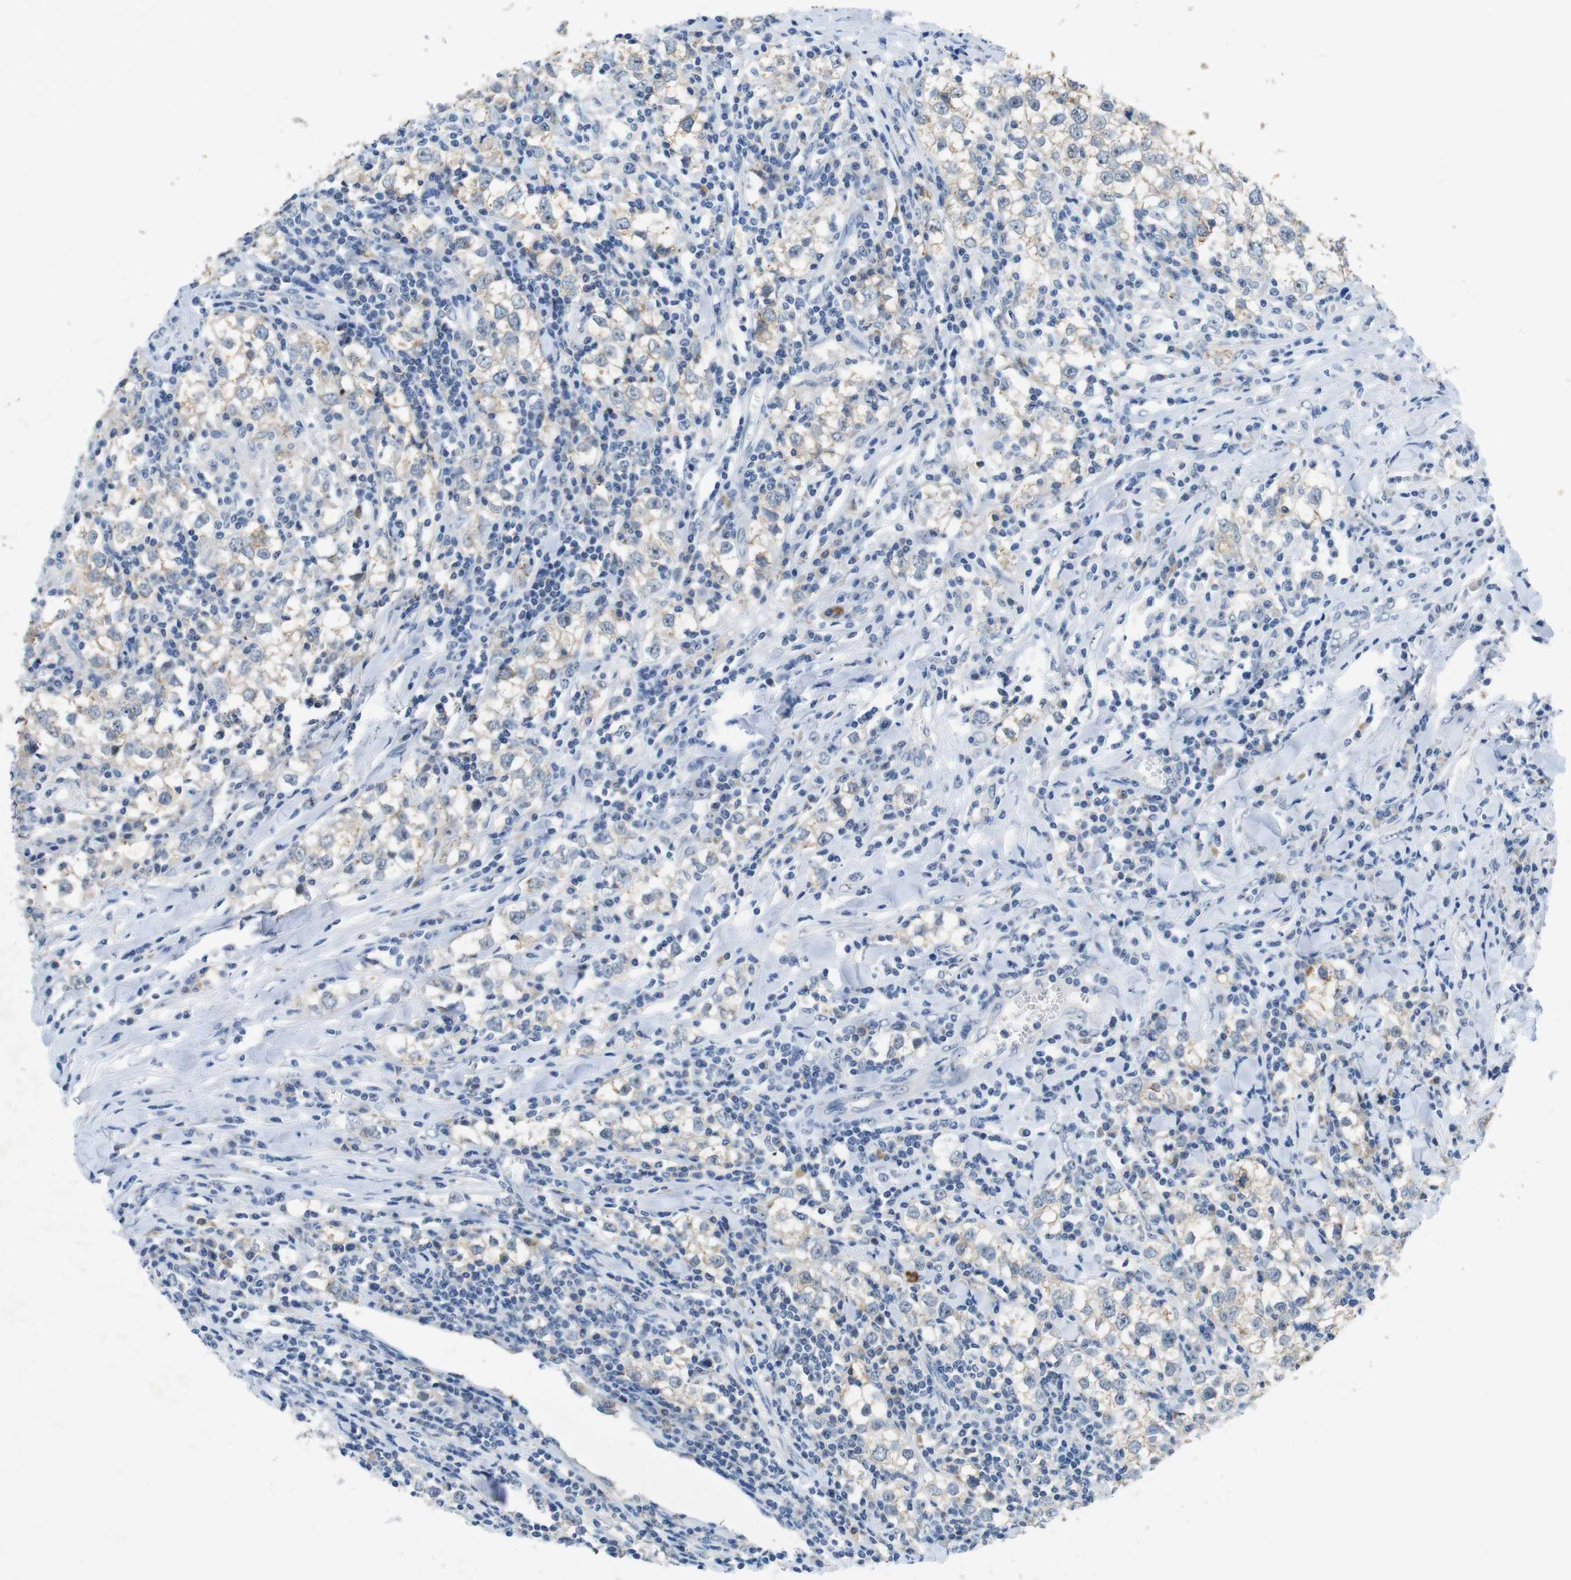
{"staining": {"intensity": "weak", "quantity": "<25%", "location": "cytoplasmic/membranous"}, "tissue": "testis cancer", "cell_type": "Tumor cells", "image_type": "cancer", "snomed": [{"axis": "morphology", "description": "Seminoma, NOS"}, {"axis": "morphology", "description": "Carcinoma, Embryonal, NOS"}, {"axis": "topography", "description": "Testis"}], "caption": "Immunohistochemistry of testis cancer displays no staining in tumor cells. Brightfield microscopy of IHC stained with DAB (brown) and hematoxylin (blue), captured at high magnification.", "gene": "TJP3", "patient": {"sex": "male", "age": 36}}